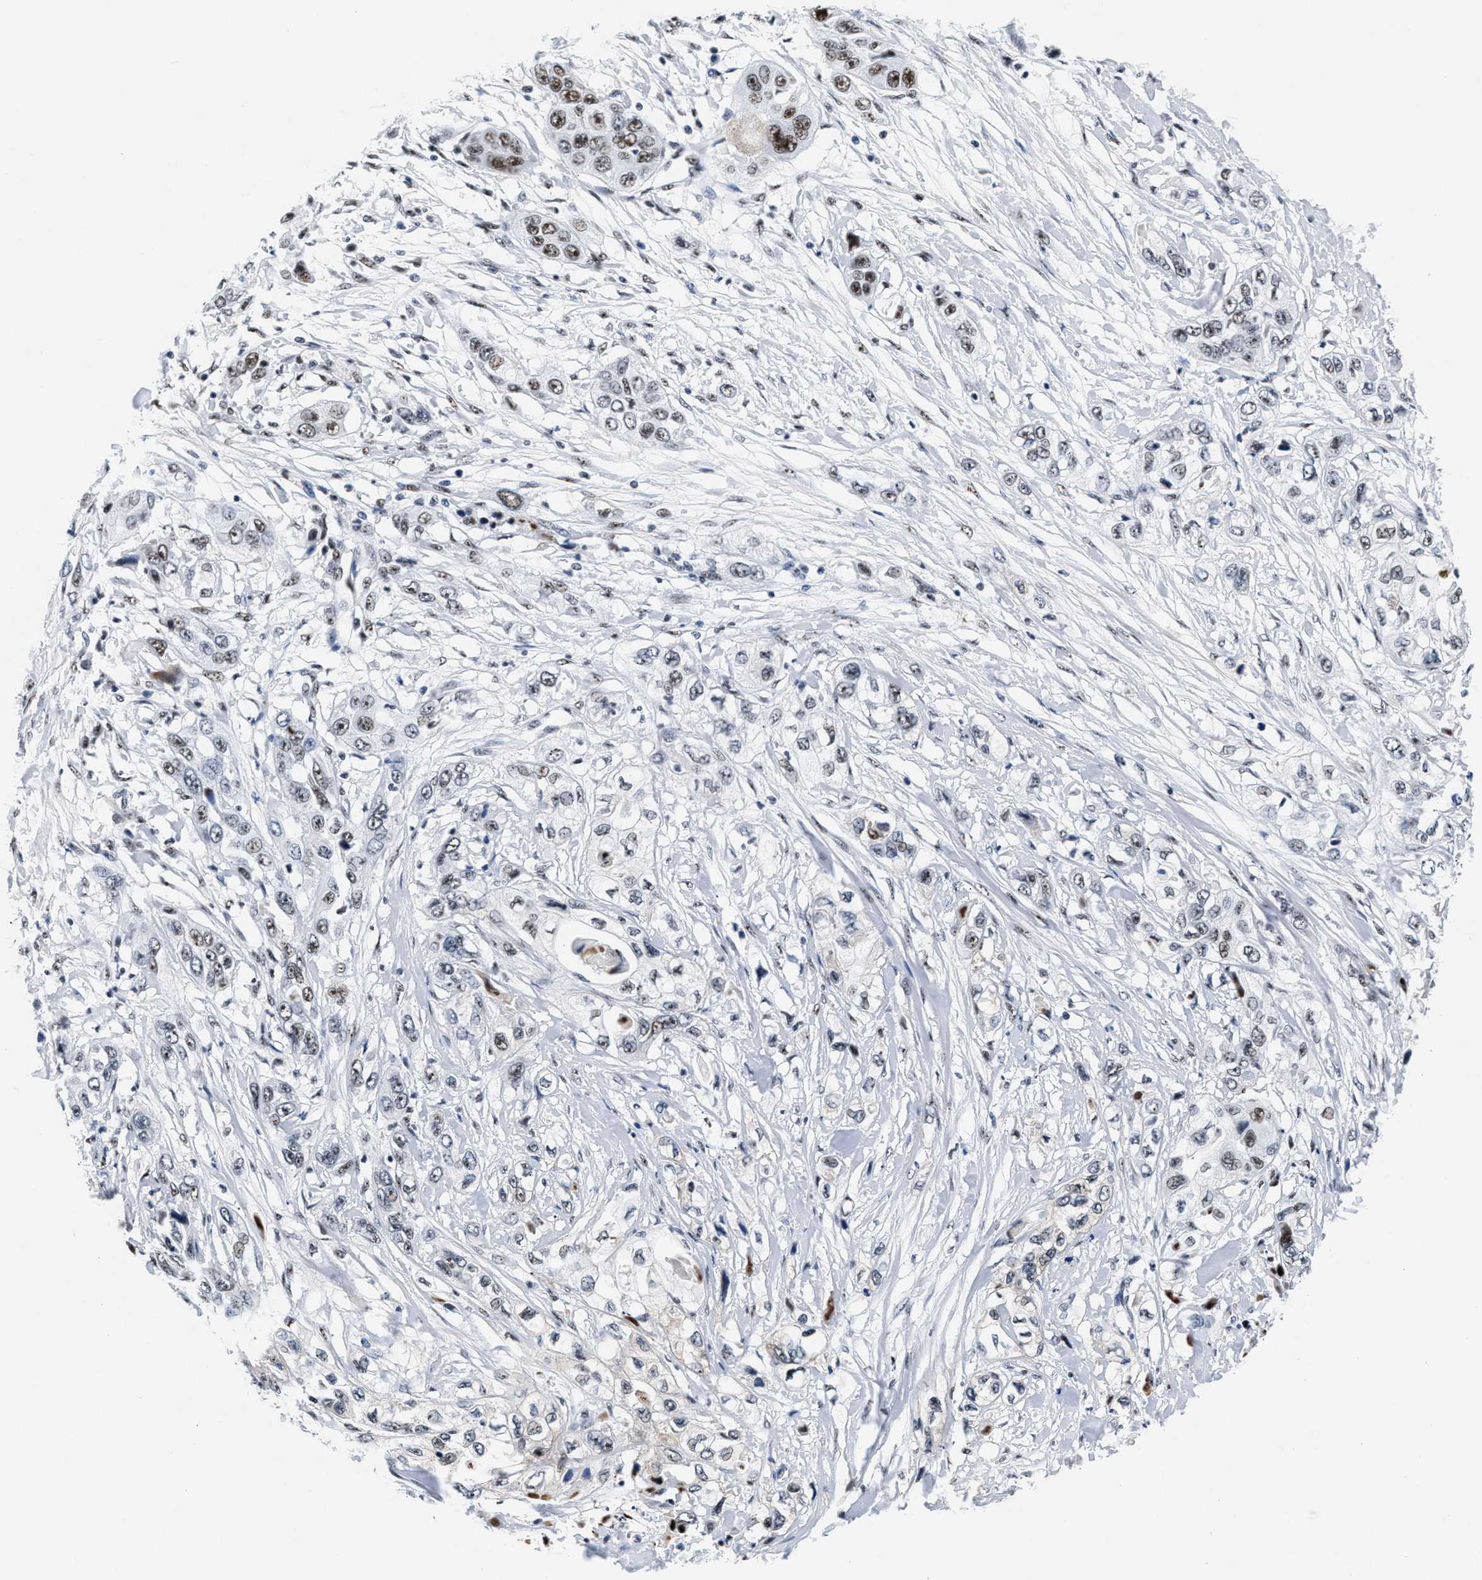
{"staining": {"intensity": "moderate", "quantity": "25%-75%", "location": "nuclear"}, "tissue": "pancreatic cancer", "cell_type": "Tumor cells", "image_type": "cancer", "snomed": [{"axis": "morphology", "description": "Adenocarcinoma, NOS"}, {"axis": "topography", "description": "Pancreas"}], "caption": "IHC photomicrograph of neoplastic tissue: pancreatic cancer (adenocarcinoma) stained using IHC demonstrates medium levels of moderate protein expression localized specifically in the nuclear of tumor cells, appearing as a nuclear brown color.", "gene": "RAD50", "patient": {"sex": "female", "age": 70}}